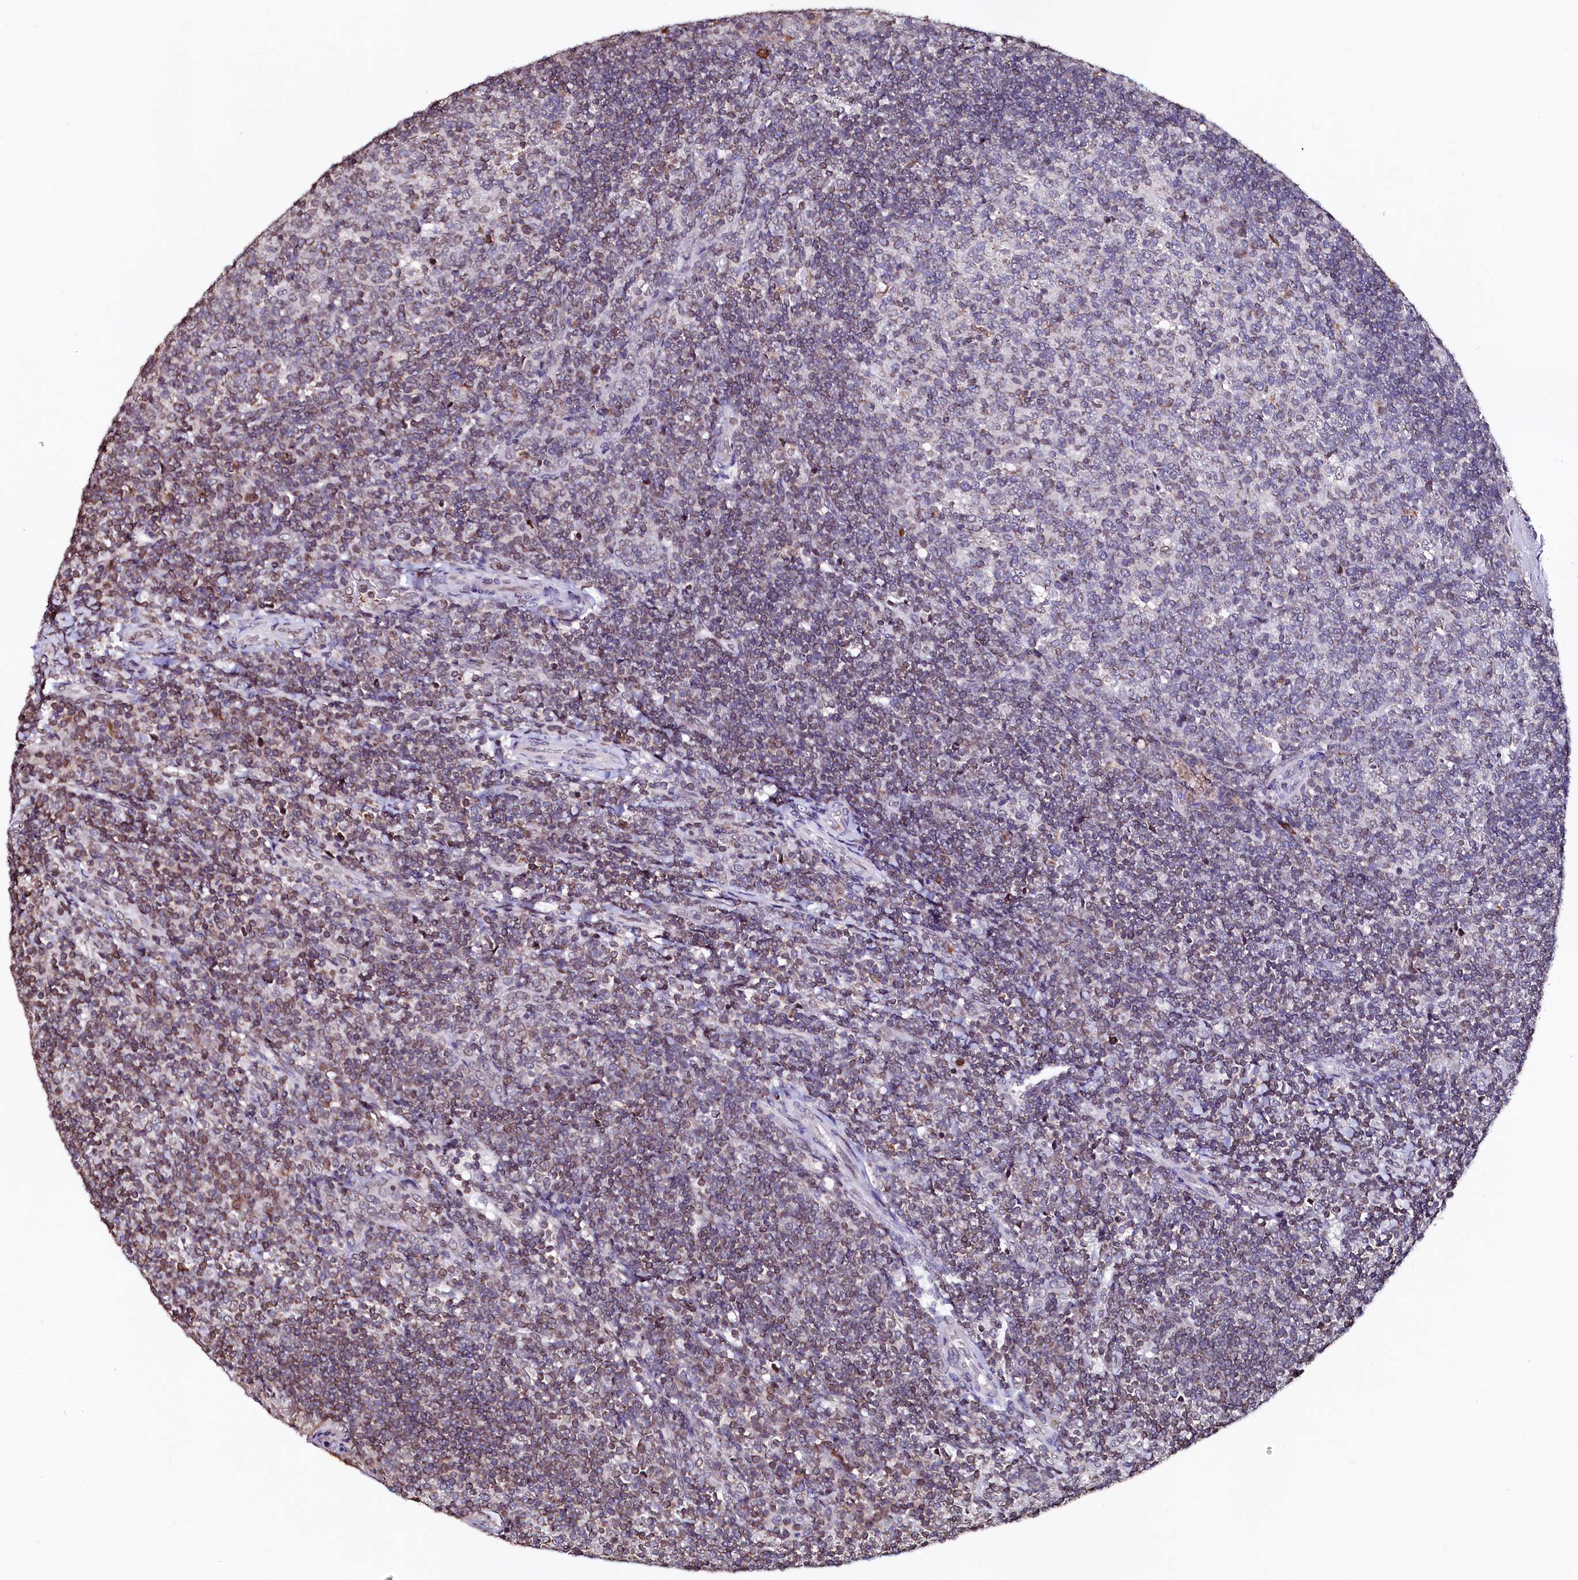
{"staining": {"intensity": "weak", "quantity": "<25%", "location": "cytoplasmic/membranous"}, "tissue": "tonsil", "cell_type": "Germinal center cells", "image_type": "normal", "snomed": [{"axis": "morphology", "description": "Normal tissue, NOS"}, {"axis": "topography", "description": "Tonsil"}], "caption": "An image of tonsil stained for a protein displays no brown staining in germinal center cells.", "gene": "HAND1", "patient": {"sex": "female", "age": 10}}